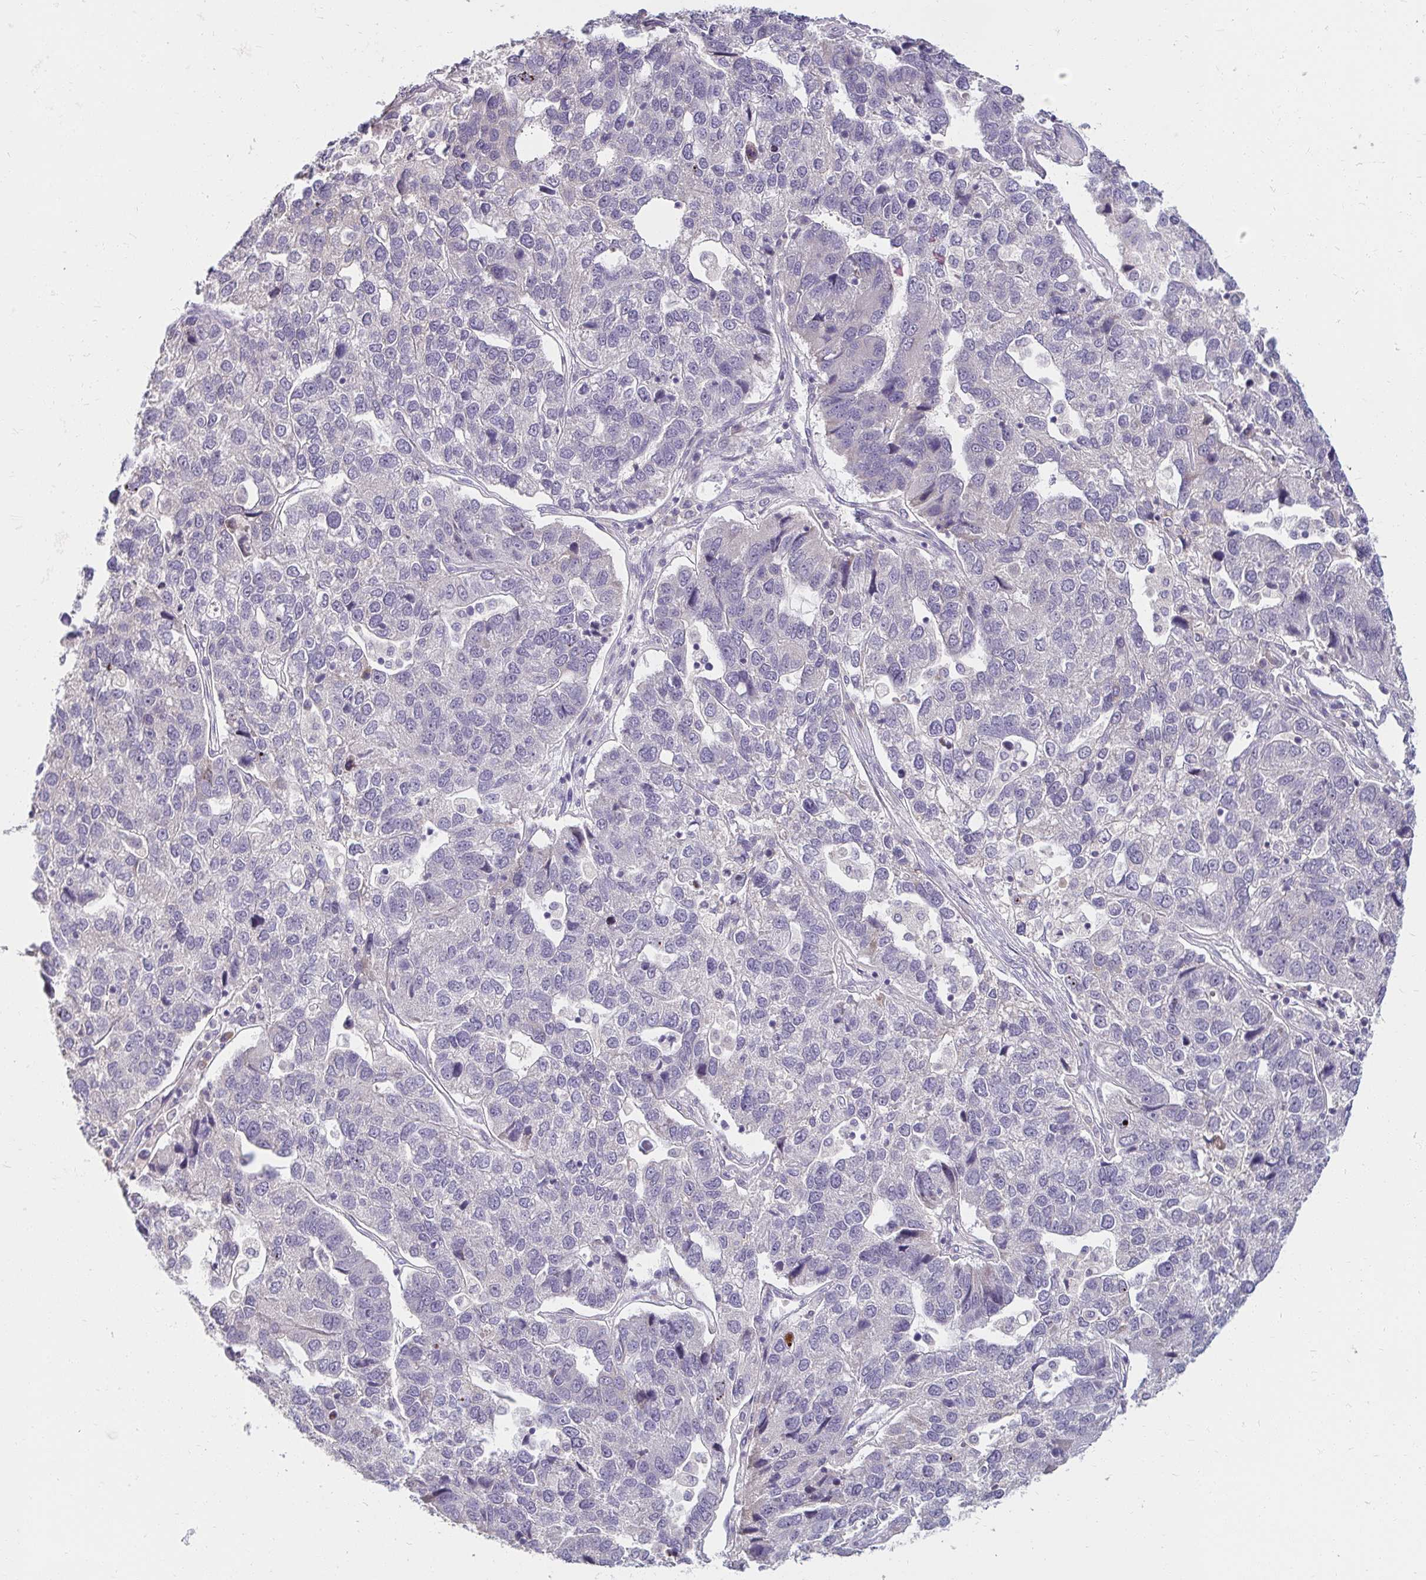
{"staining": {"intensity": "negative", "quantity": "none", "location": "none"}, "tissue": "pancreatic cancer", "cell_type": "Tumor cells", "image_type": "cancer", "snomed": [{"axis": "morphology", "description": "Adenocarcinoma, NOS"}, {"axis": "topography", "description": "Pancreas"}], "caption": "Pancreatic cancer (adenocarcinoma) was stained to show a protein in brown. There is no significant positivity in tumor cells.", "gene": "DDN", "patient": {"sex": "female", "age": 61}}